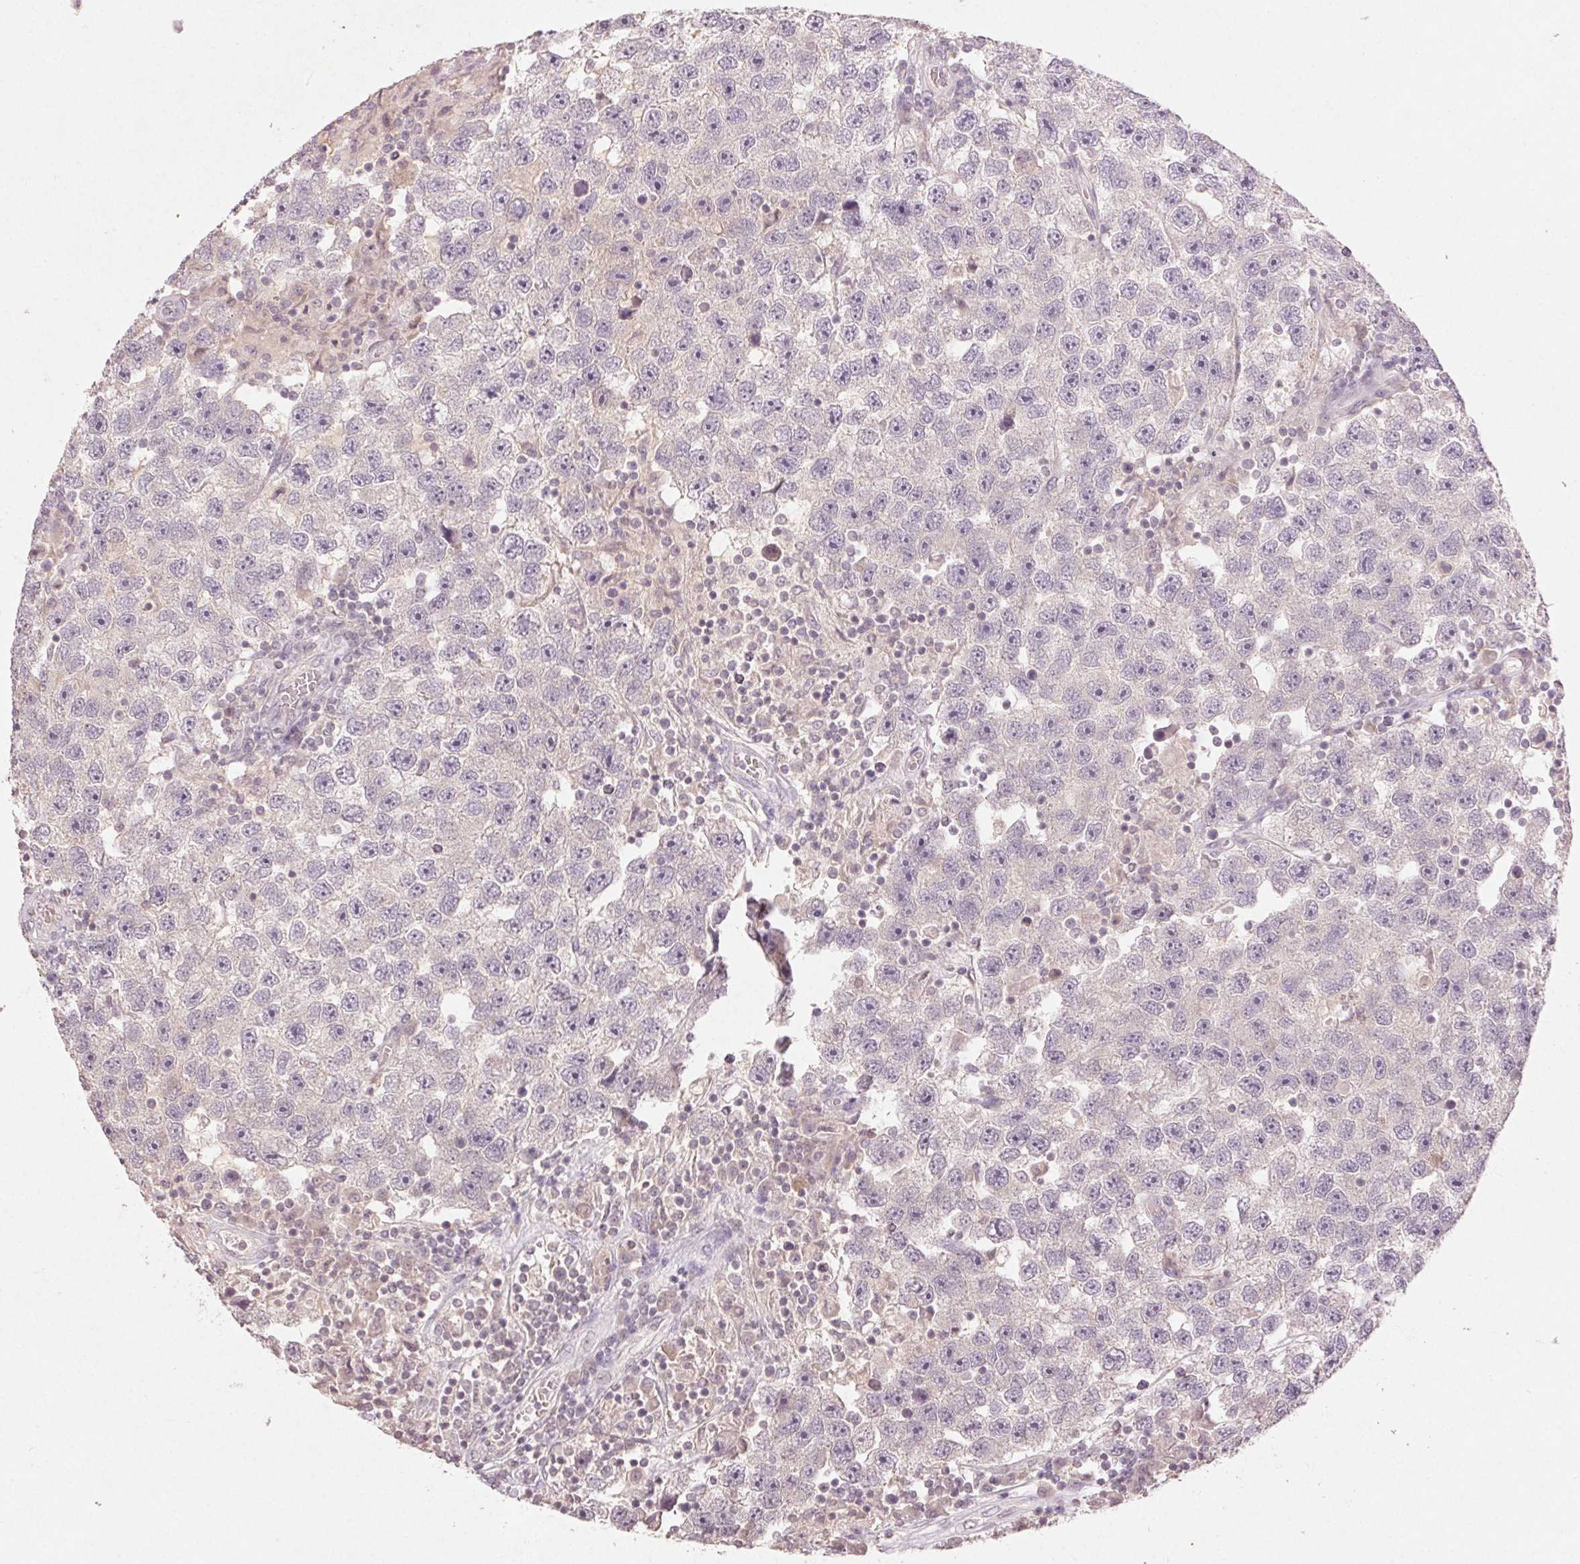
{"staining": {"intensity": "negative", "quantity": "none", "location": "none"}, "tissue": "testis cancer", "cell_type": "Tumor cells", "image_type": "cancer", "snomed": [{"axis": "morphology", "description": "Seminoma, NOS"}, {"axis": "topography", "description": "Testis"}], "caption": "IHC micrograph of testis cancer stained for a protein (brown), which shows no staining in tumor cells.", "gene": "KLRC3", "patient": {"sex": "male", "age": 26}}